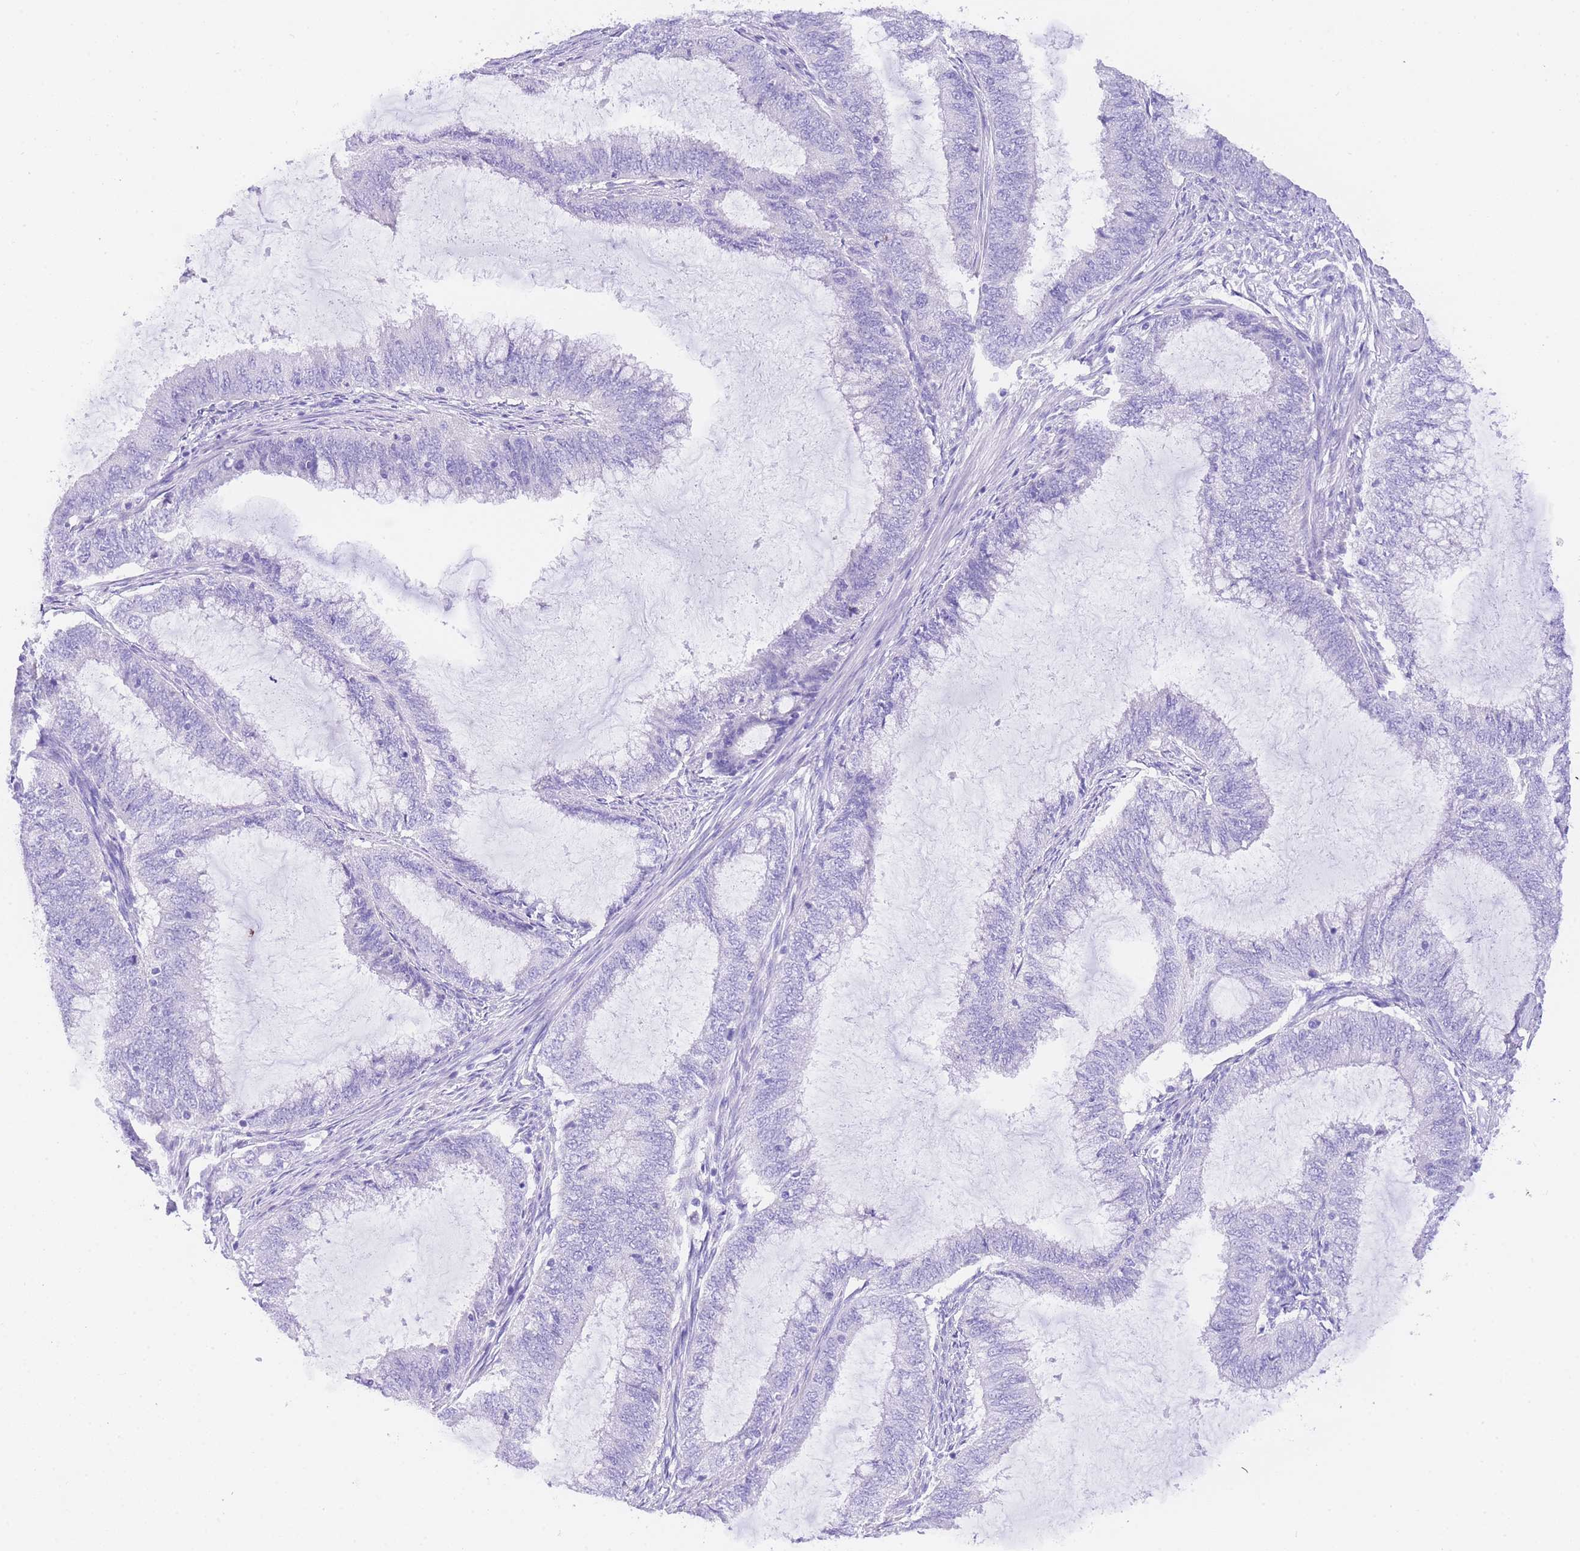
{"staining": {"intensity": "negative", "quantity": "none", "location": "none"}, "tissue": "endometrial cancer", "cell_type": "Tumor cells", "image_type": "cancer", "snomed": [{"axis": "morphology", "description": "Adenocarcinoma, NOS"}, {"axis": "topography", "description": "Endometrium"}], "caption": "IHC of endometrial adenocarcinoma demonstrates no positivity in tumor cells.", "gene": "NKD2", "patient": {"sex": "female", "age": 51}}